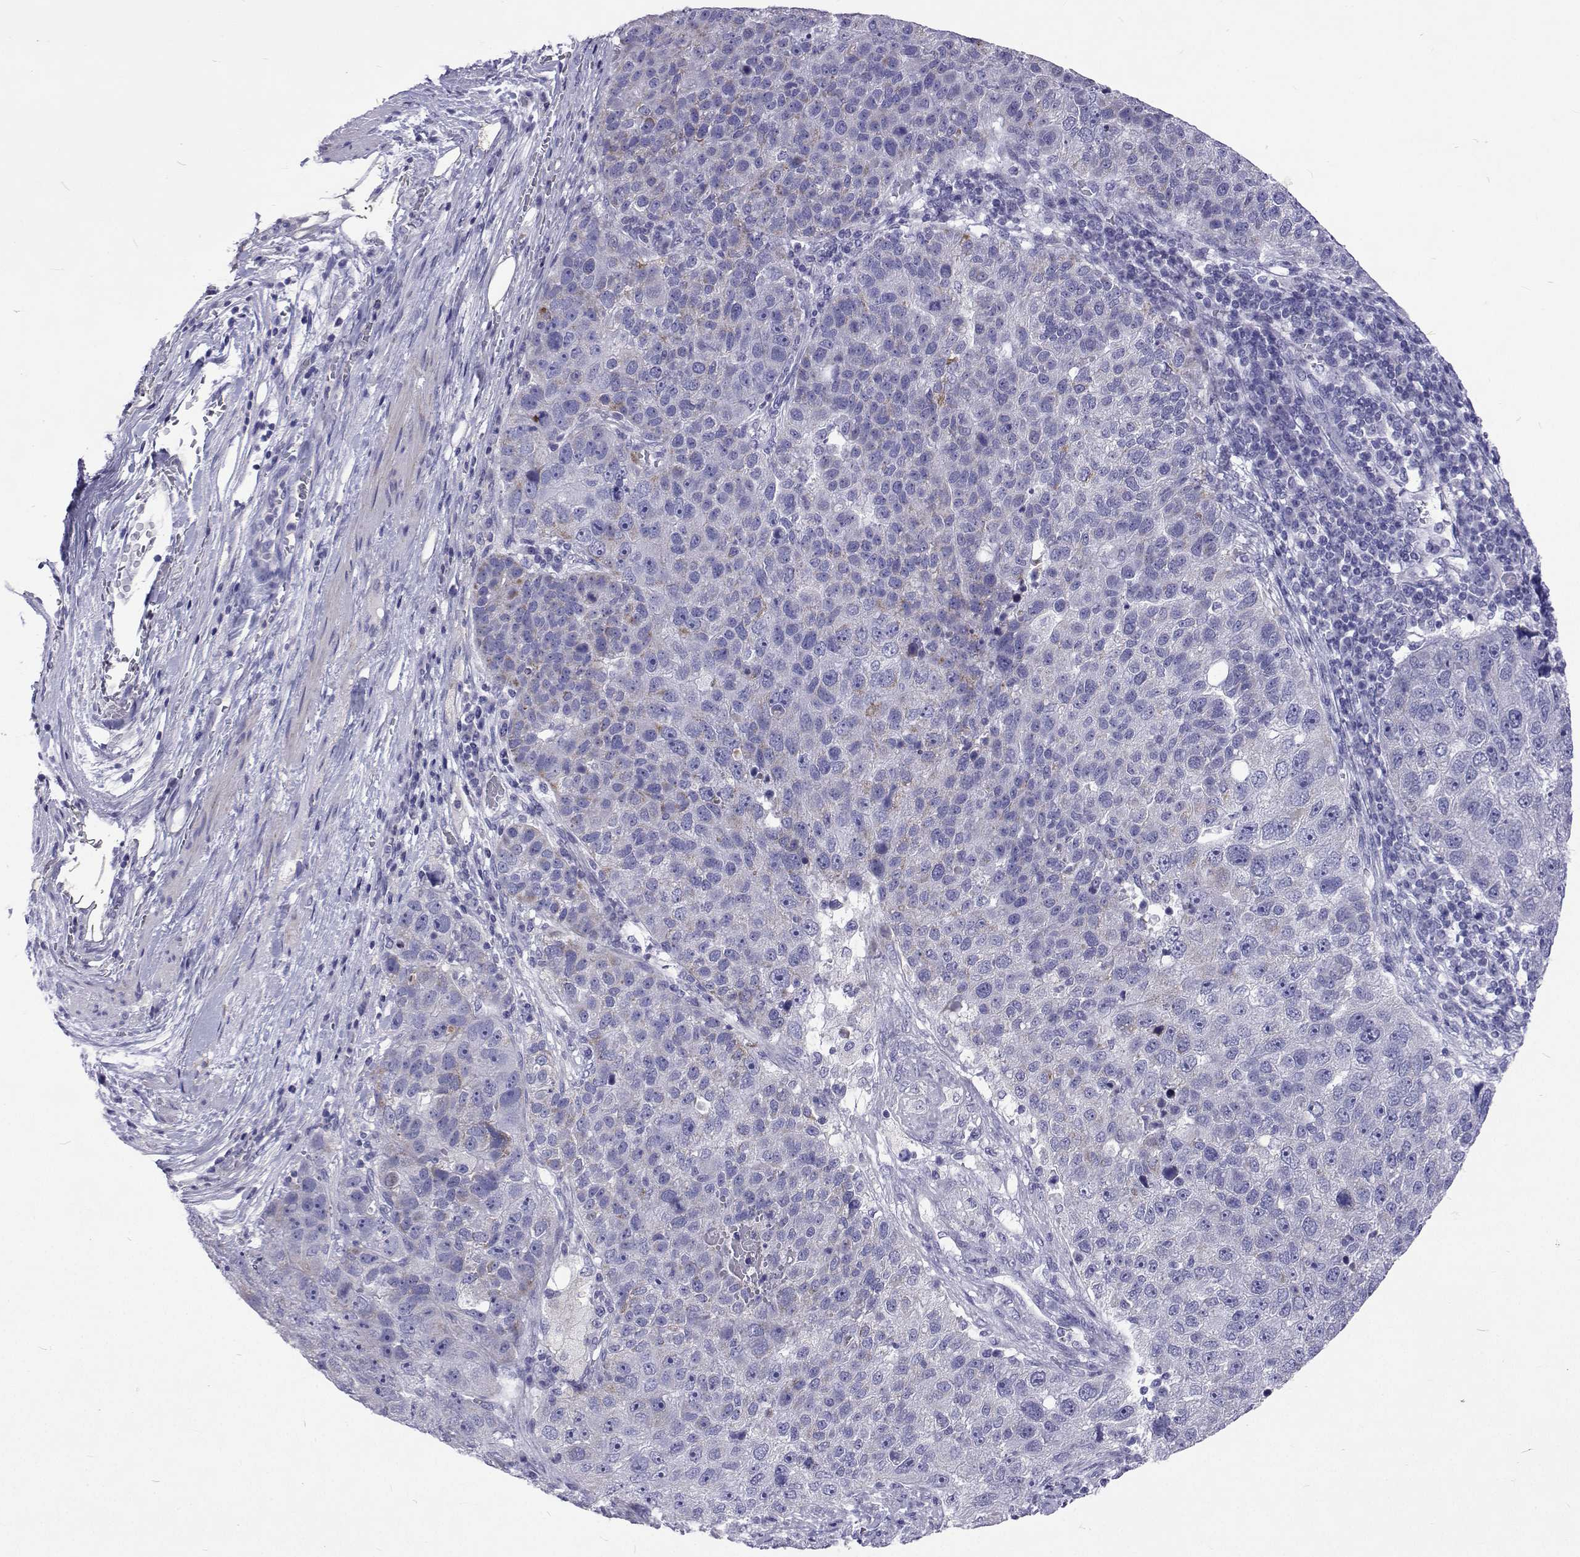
{"staining": {"intensity": "negative", "quantity": "none", "location": "none"}, "tissue": "pancreatic cancer", "cell_type": "Tumor cells", "image_type": "cancer", "snomed": [{"axis": "morphology", "description": "Adenocarcinoma, NOS"}, {"axis": "topography", "description": "Pancreas"}], "caption": "There is no significant positivity in tumor cells of pancreatic cancer.", "gene": "UMODL1", "patient": {"sex": "female", "age": 61}}